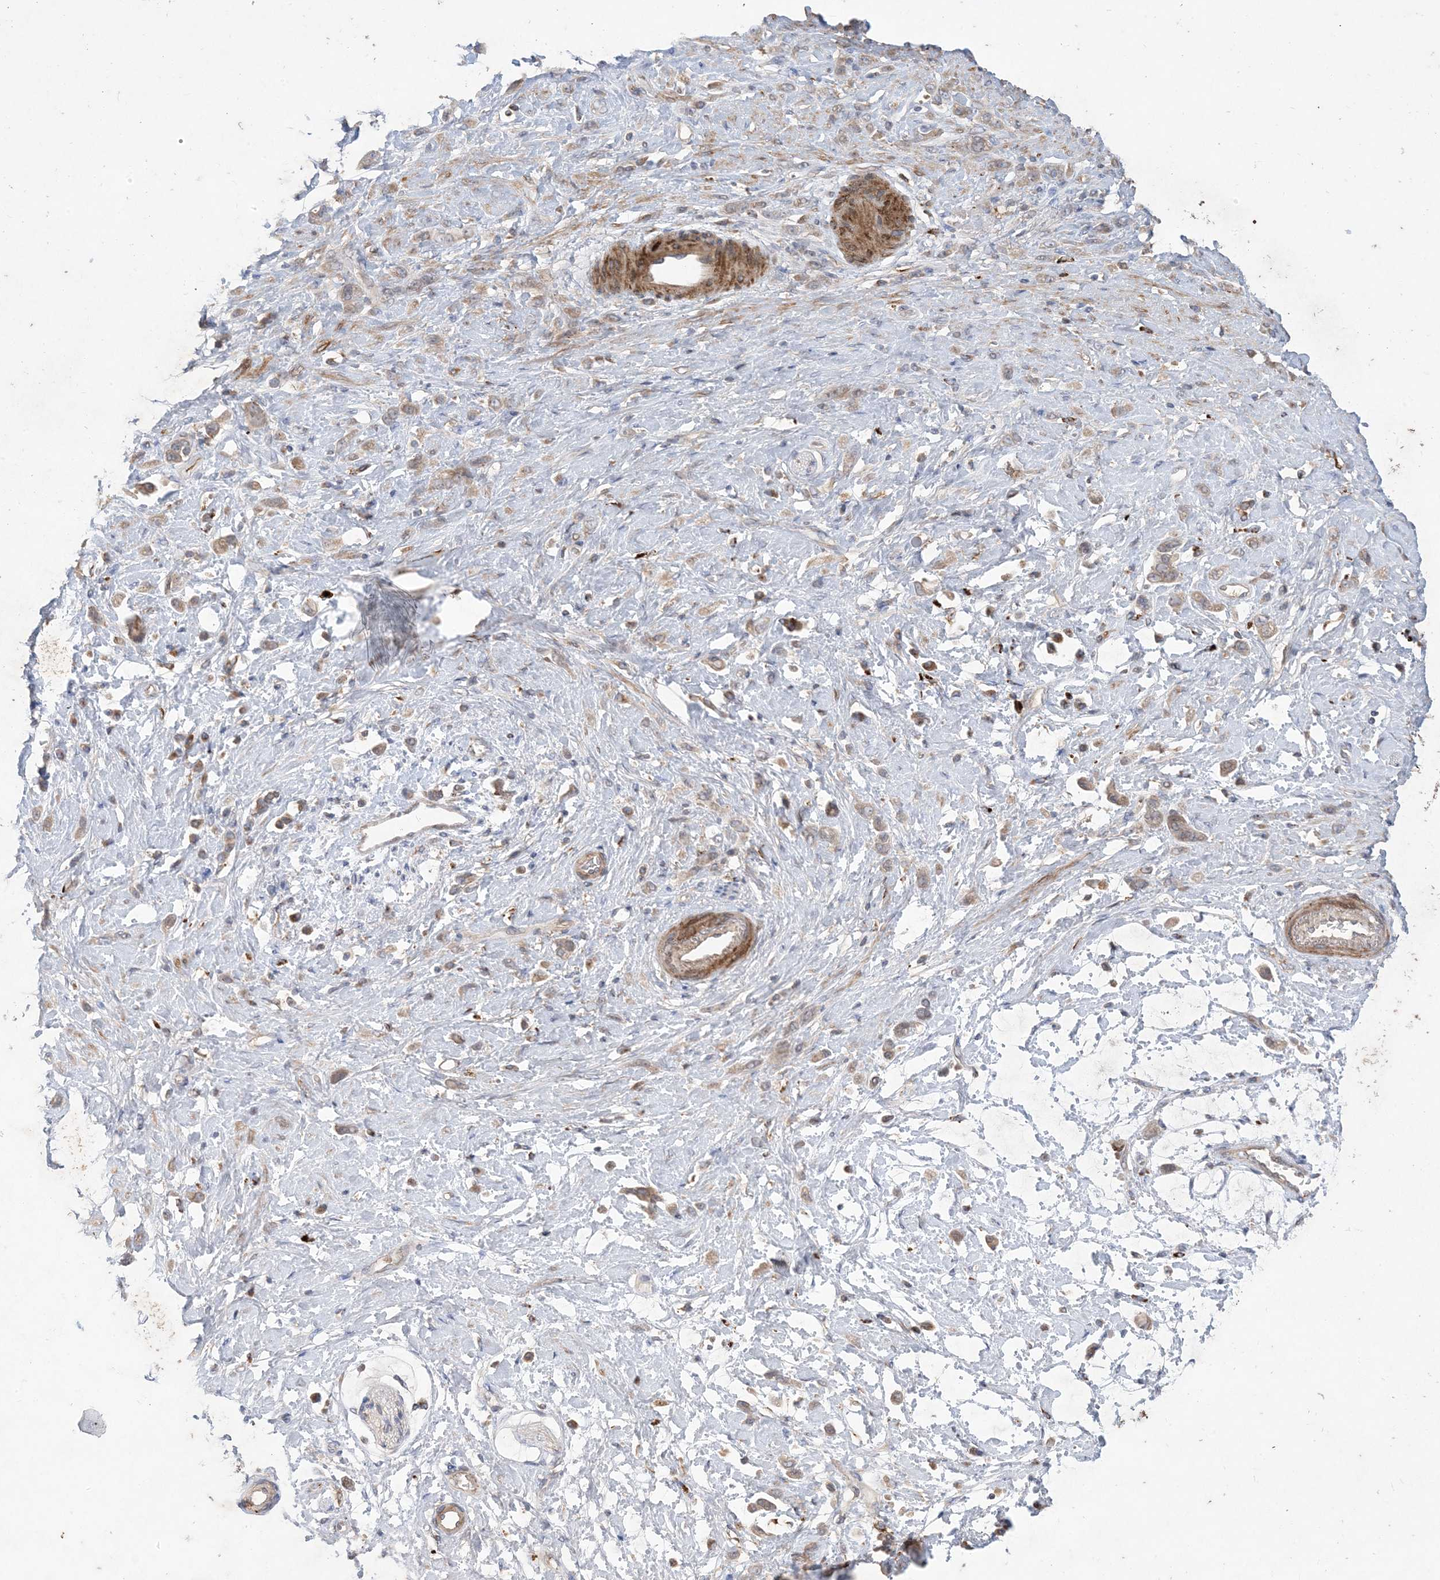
{"staining": {"intensity": "weak", "quantity": "25%-75%", "location": "cytoplasmic/membranous"}, "tissue": "stomach cancer", "cell_type": "Tumor cells", "image_type": "cancer", "snomed": [{"axis": "morphology", "description": "Adenocarcinoma, NOS"}, {"axis": "topography", "description": "Stomach"}], "caption": "A brown stain shows weak cytoplasmic/membranous positivity of a protein in stomach cancer (adenocarcinoma) tumor cells. (brown staining indicates protein expression, while blue staining denotes nuclei).", "gene": "MASP2", "patient": {"sex": "female", "age": 60}}